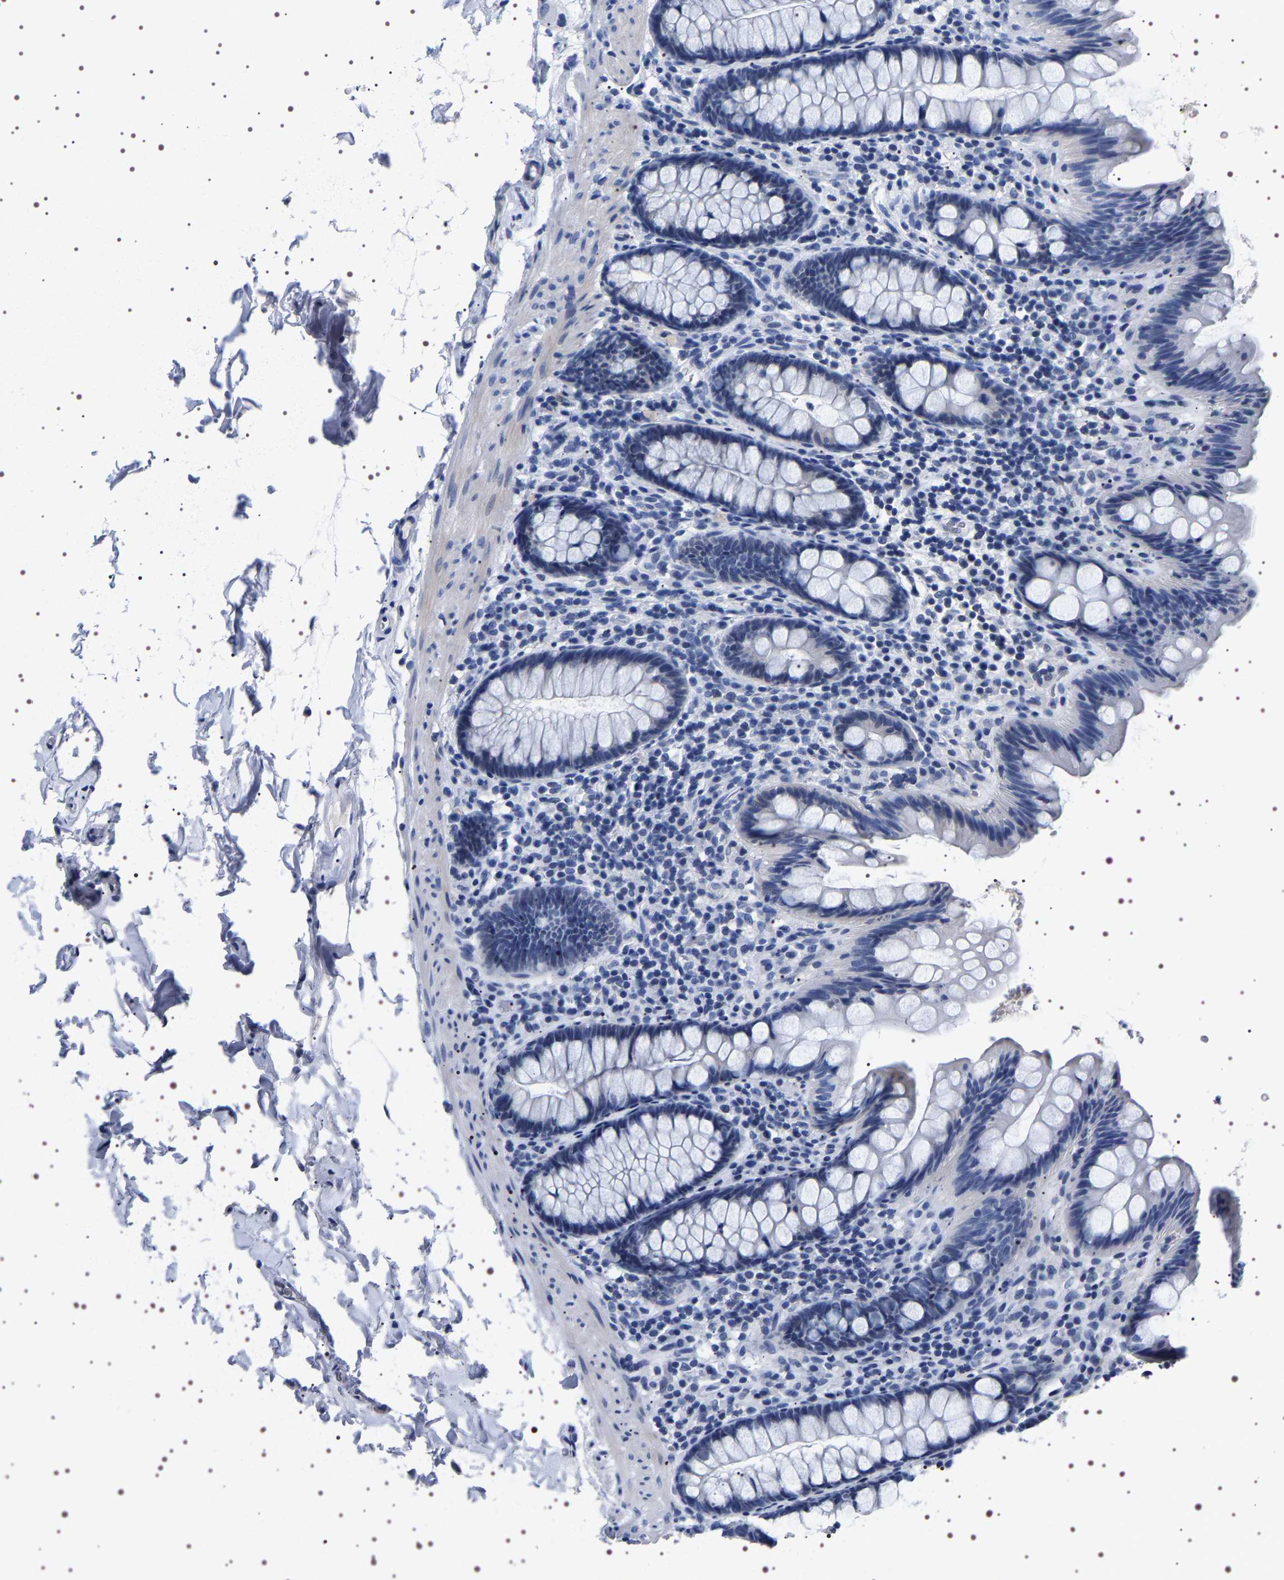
{"staining": {"intensity": "negative", "quantity": "none", "location": "none"}, "tissue": "colon", "cell_type": "Endothelial cells", "image_type": "normal", "snomed": [{"axis": "morphology", "description": "Normal tissue, NOS"}, {"axis": "topography", "description": "Colon"}], "caption": "Histopathology image shows no protein staining in endothelial cells of normal colon.", "gene": "UBQLN3", "patient": {"sex": "female", "age": 80}}